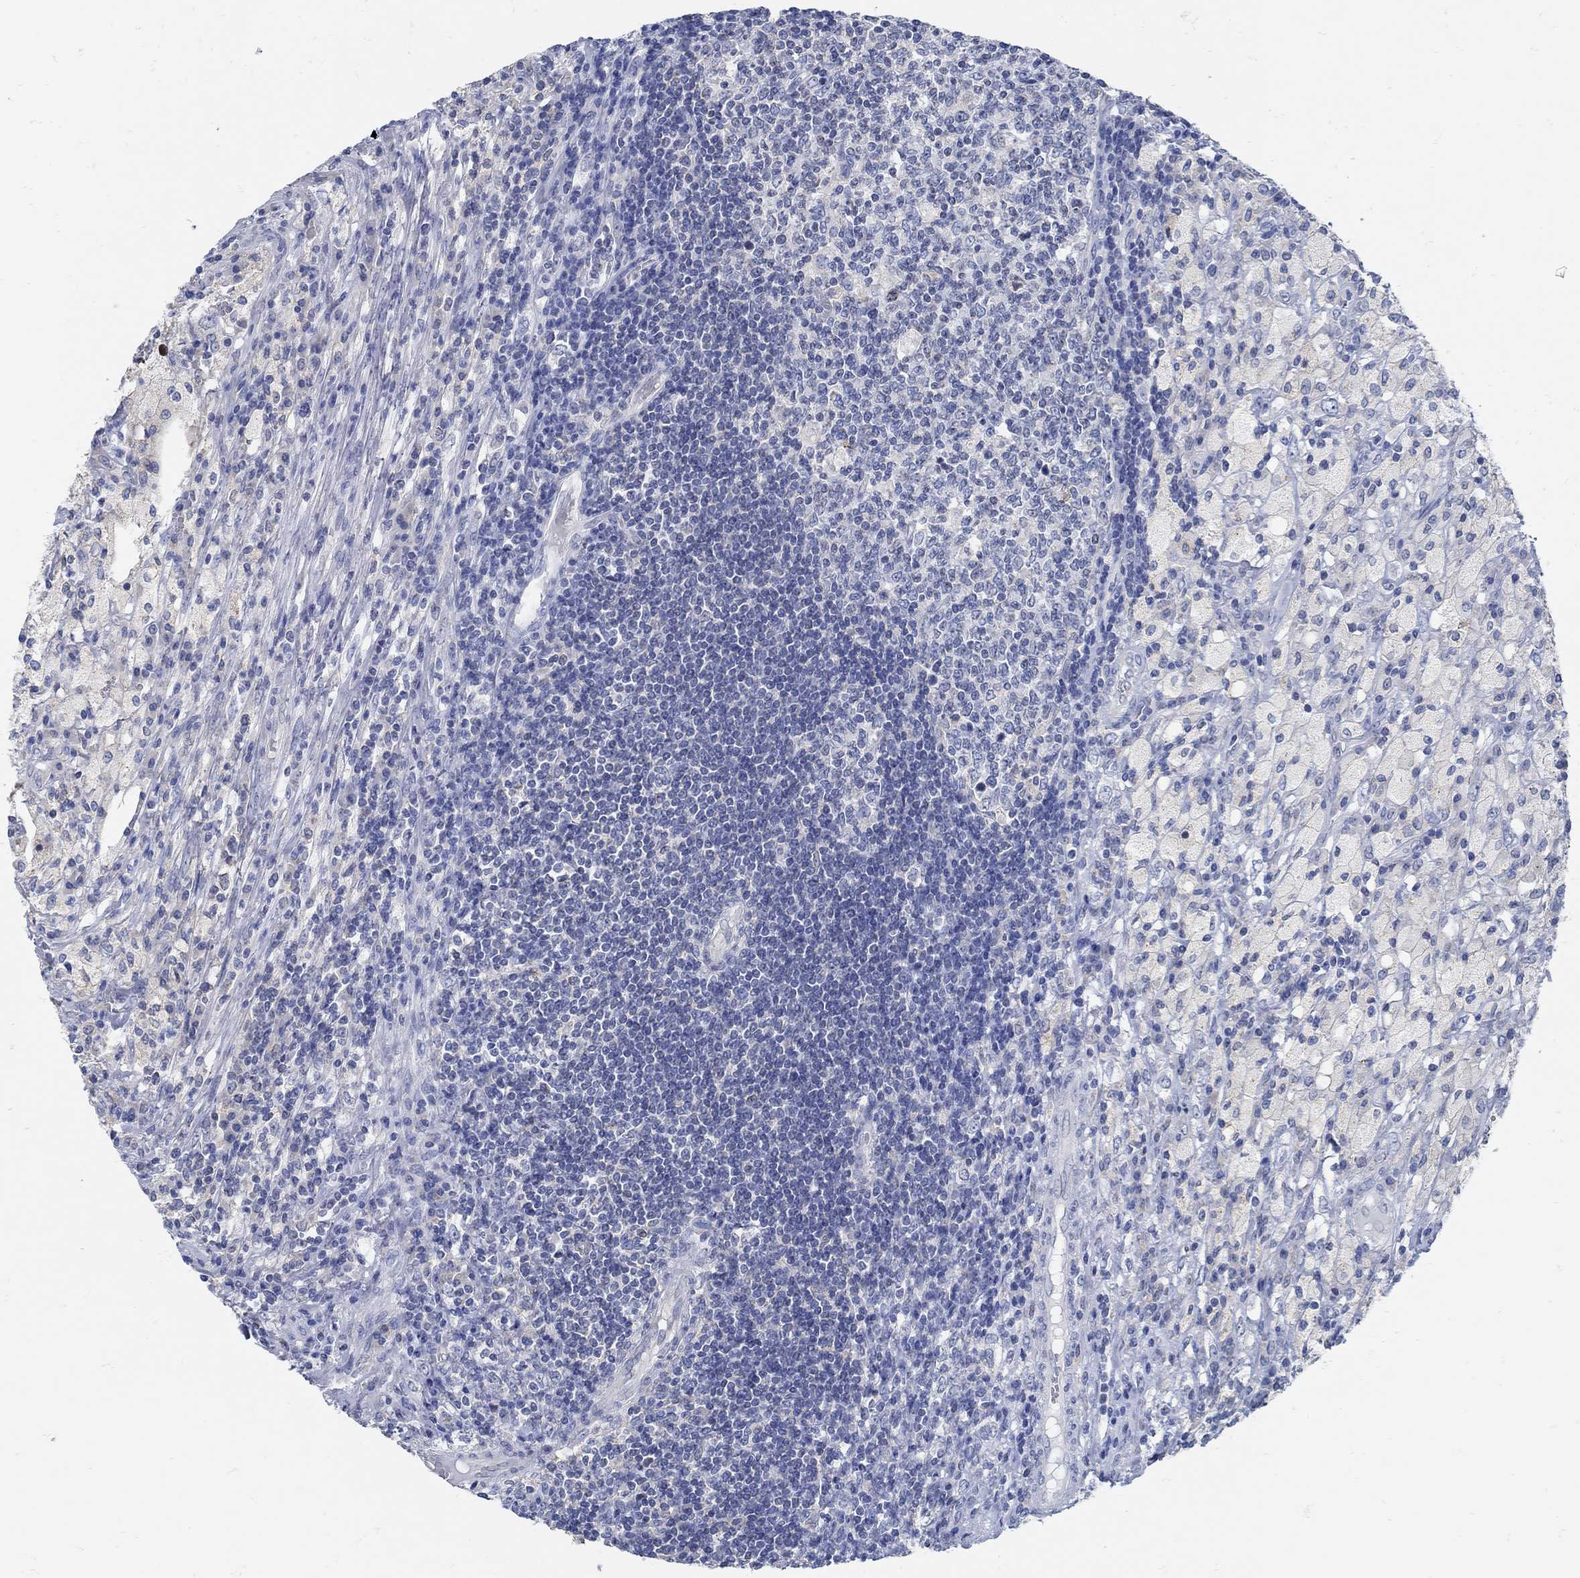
{"staining": {"intensity": "negative", "quantity": "none", "location": "none"}, "tissue": "testis cancer", "cell_type": "Tumor cells", "image_type": "cancer", "snomed": [{"axis": "morphology", "description": "Necrosis, NOS"}, {"axis": "morphology", "description": "Carcinoma, Embryonal, NOS"}, {"axis": "topography", "description": "Testis"}], "caption": "Immunohistochemical staining of human testis cancer (embryonal carcinoma) shows no significant staining in tumor cells.", "gene": "ZFAND4", "patient": {"sex": "male", "age": 19}}